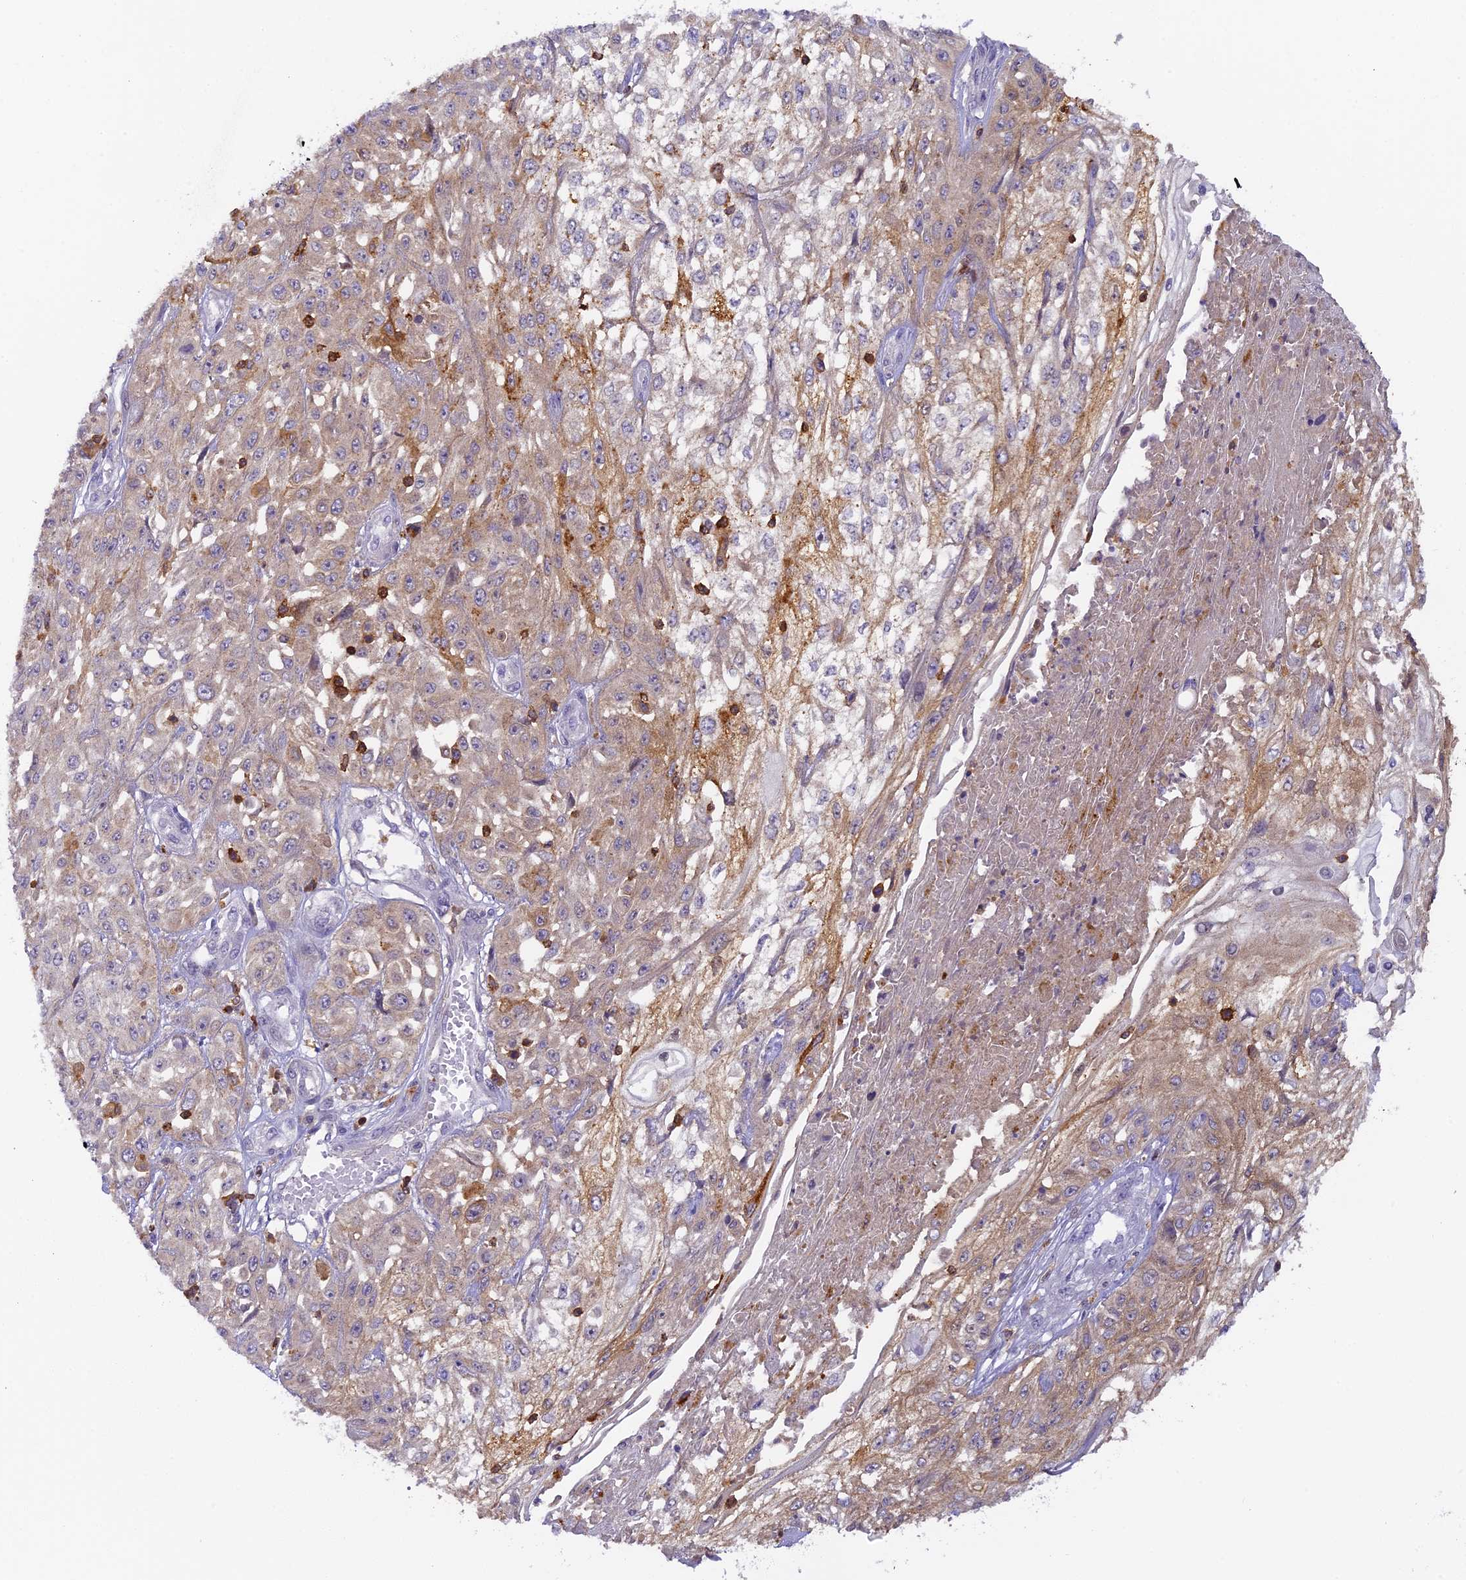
{"staining": {"intensity": "weak", "quantity": "25%-75%", "location": "cytoplasmic/membranous"}, "tissue": "skin cancer", "cell_type": "Tumor cells", "image_type": "cancer", "snomed": [{"axis": "morphology", "description": "Squamous cell carcinoma, NOS"}, {"axis": "morphology", "description": "Squamous cell carcinoma, metastatic, NOS"}, {"axis": "topography", "description": "Skin"}, {"axis": "topography", "description": "Lymph node"}], "caption": "A high-resolution photomicrograph shows IHC staining of skin cancer (squamous cell carcinoma), which reveals weak cytoplasmic/membranous expression in about 25%-75% of tumor cells. Using DAB (3,3'-diaminobenzidine) (brown) and hematoxylin (blue) stains, captured at high magnification using brightfield microscopy.", "gene": "FYB1", "patient": {"sex": "male", "age": 75}}